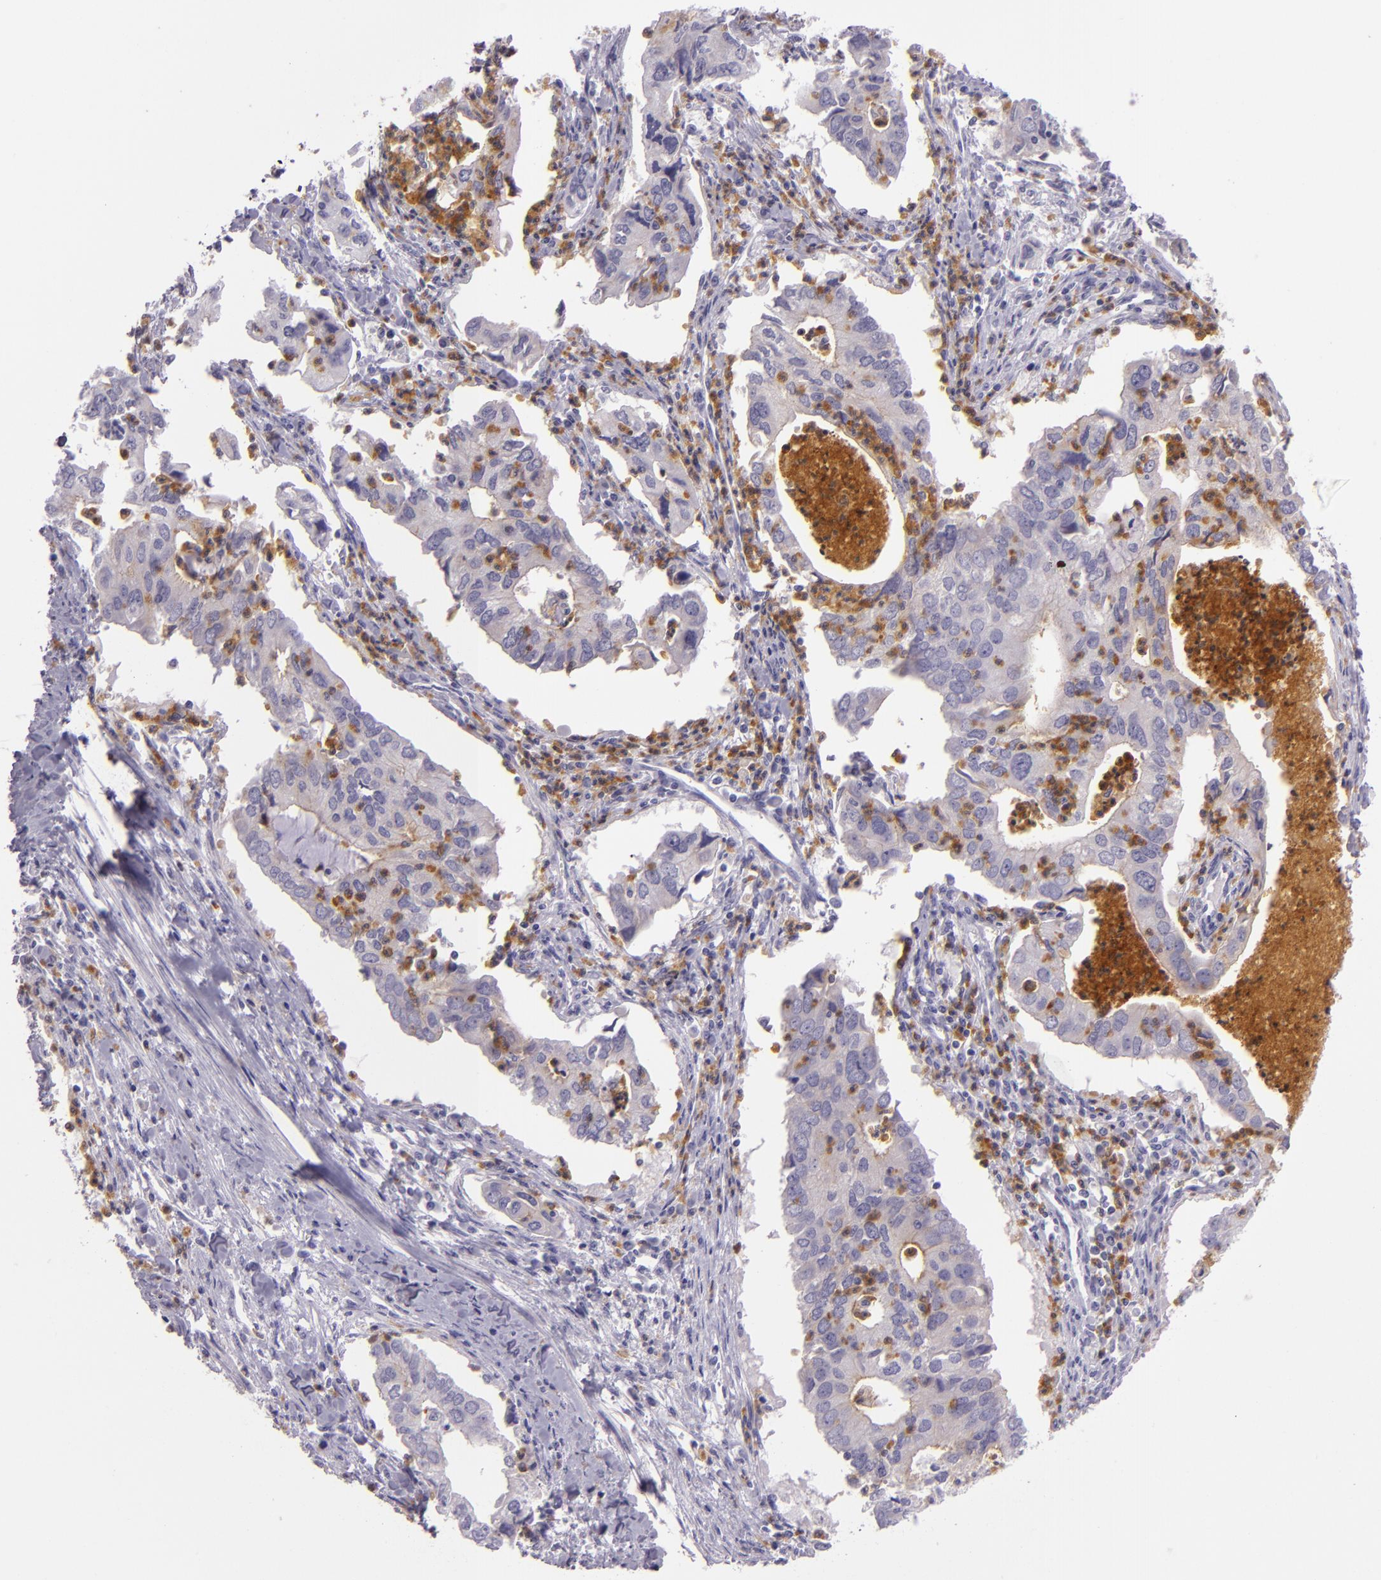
{"staining": {"intensity": "negative", "quantity": "none", "location": "none"}, "tissue": "lung cancer", "cell_type": "Tumor cells", "image_type": "cancer", "snomed": [{"axis": "morphology", "description": "Adenocarcinoma, NOS"}, {"axis": "topography", "description": "Lung"}], "caption": "Immunohistochemistry (IHC) photomicrograph of neoplastic tissue: human lung adenocarcinoma stained with DAB shows no significant protein staining in tumor cells.", "gene": "CEACAM1", "patient": {"sex": "male", "age": 48}}